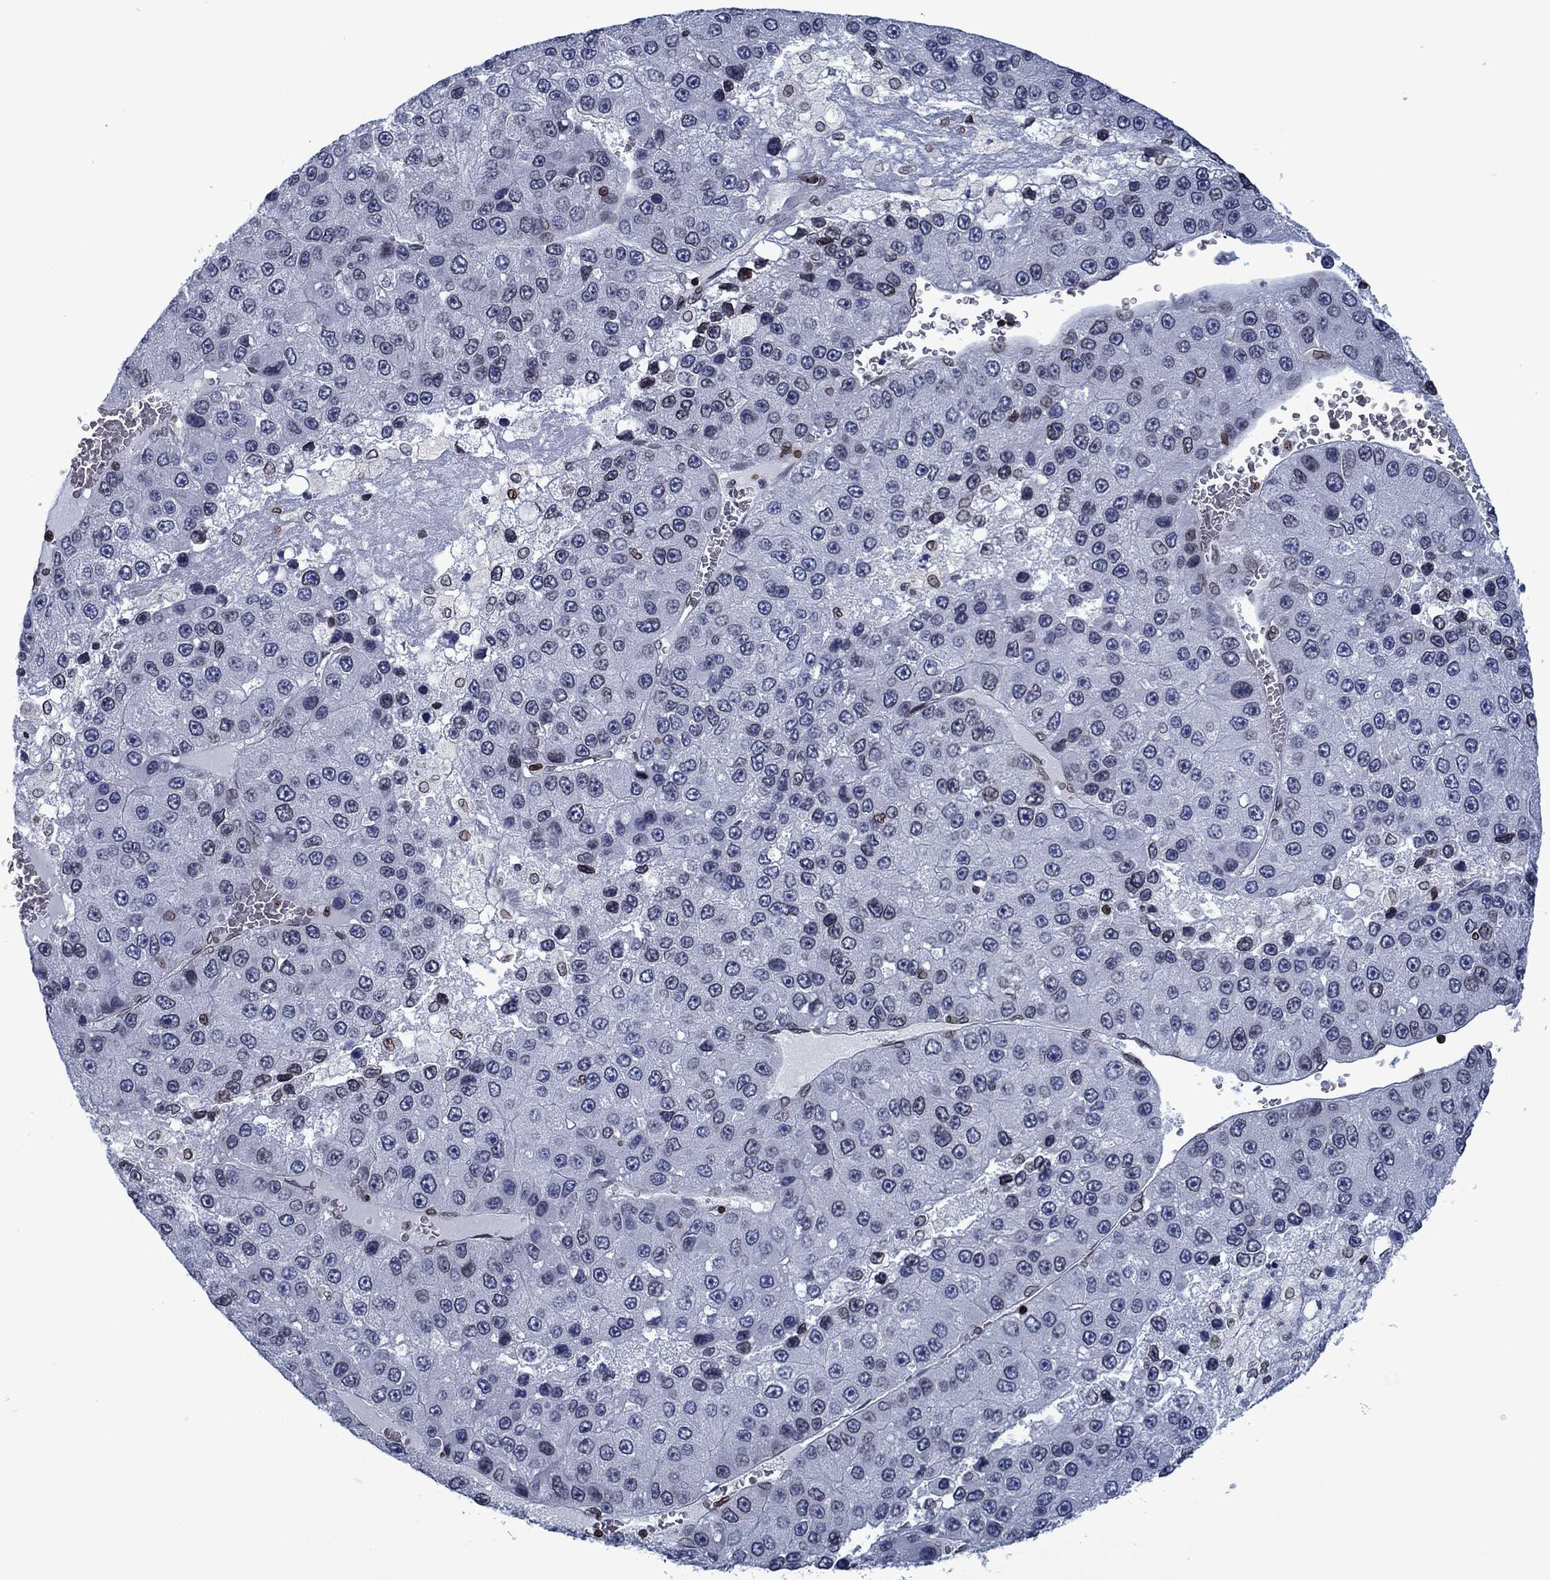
{"staining": {"intensity": "negative", "quantity": "none", "location": "none"}, "tissue": "liver cancer", "cell_type": "Tumor cells", "image_type": "cancer", "snomed": [{"axis": "morphology", "description": "Carcinoma, Hepatocellular, NOS"}, {"axis": "topography", "description": "Liver"}], "caption": "IHC image of neoplastic tissue: hepatocellular carcinoma (liver) stained with DAB exhibits no significant protein staining in tumor cells.", "gene": "SLA", "patient": {"sex": "female", "age": 73}}